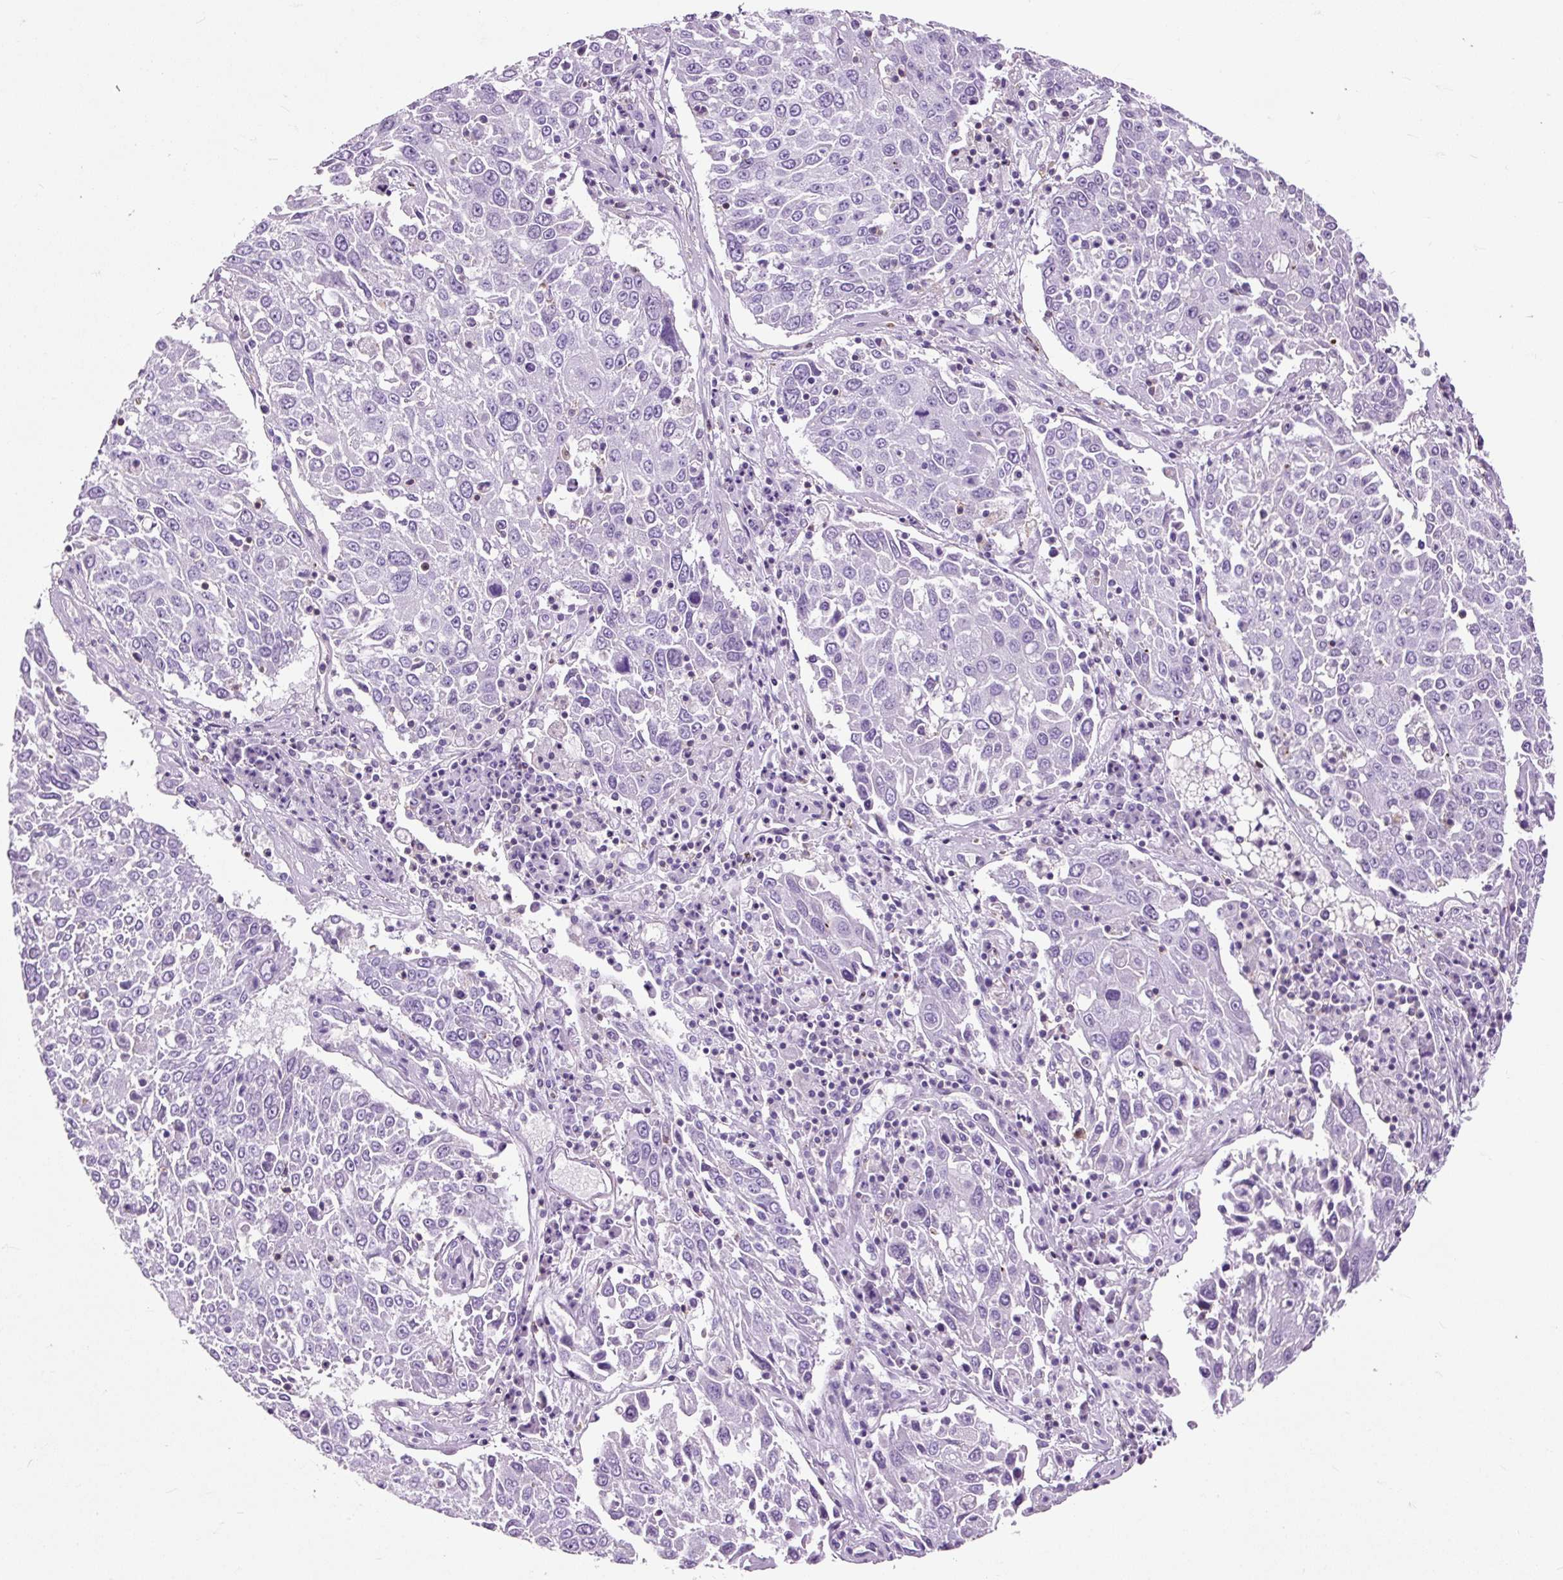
{"staining": {"intensity": "negative", "quantity": "none", "location": "none"}, "tissue": "lung cancer", "cell_type": "Tumor cells", "image_type": "cancer", "snomed": [{"axis": "morphology", "description": "Squamous cell carcinoma, NOS"}, {"axis": "topography", "description": "Lung"}], "caption": "There is no significant expression in tumor cells of squamous cell carcinoma (lung).", "gene": "OR10A7", "patient": {"sex": "male", "age": 65}}